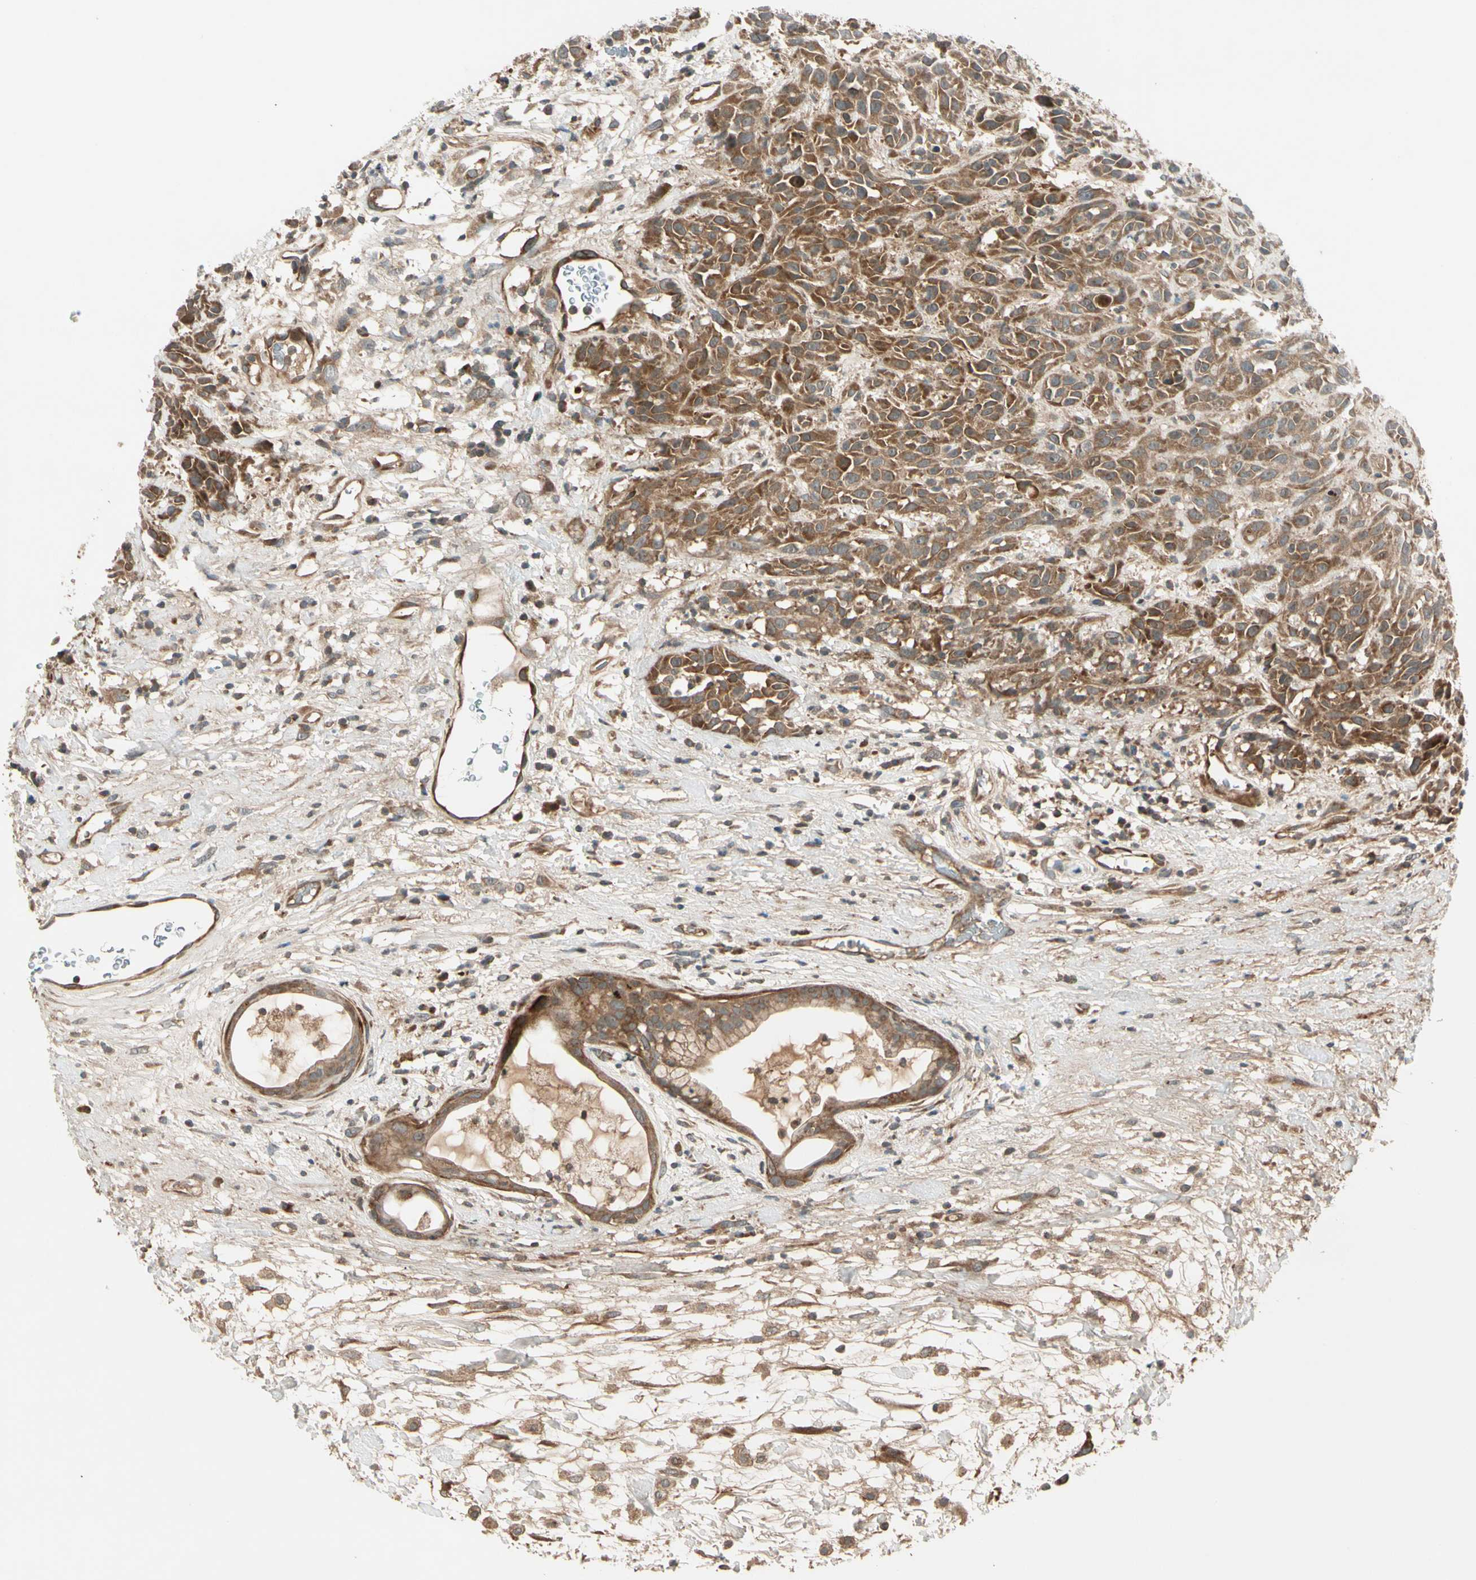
{"staining": {"intensity": "strong", "quantity": ">75%", "location": "cytoplasmic/membranous"}, "tissue": "head and neck cancer", "cell_type": "Tumor cells", "image_type": "cancer", "snomed": [{"axis": "morphology", "description": "Normal tissue, NOS"}, {"axis": "morphology", "description": "Squamous cell carcinoma, NOS"}, {"axis": "topography", "description": "Cartilage tissue"}, {"axis": "topography", "description": "Head-Neck"}], "caption": "Tumor cells show high levels of strong cytoplasmic/membranous staining in about >75% of cells in human squamous cell carcinoma (head and neck).", "gene": "ACVR1C", "patient": {"sex": "male", "age": 62}}